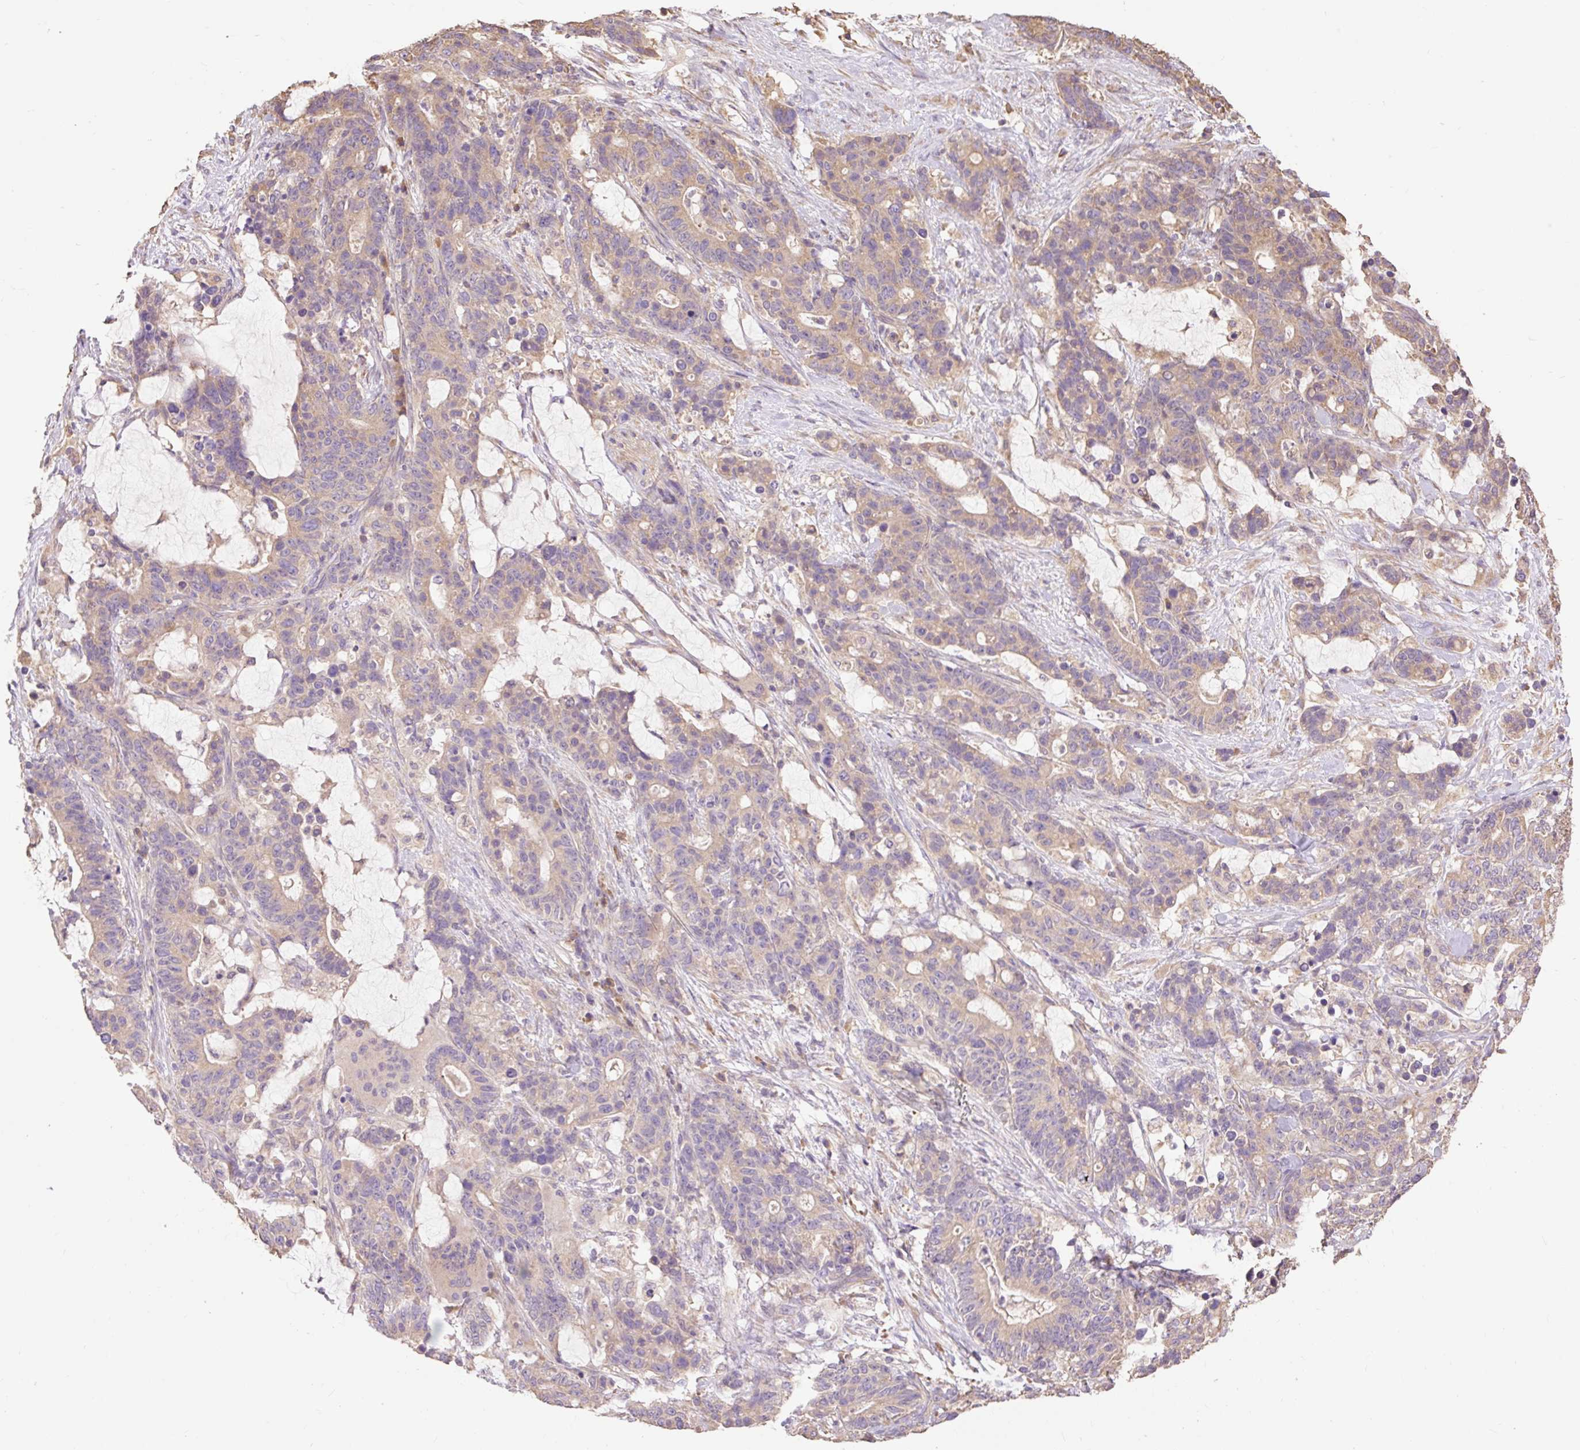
{"staining": {"intensity": "weak", "quantity": "25%-75%", "location": "cytoplasmic/membranous"}, "tissue": "stomach cancer", "cell_type": "Tumor cells", "image_type": "cancer", "snomed": [{"axis": "morphology", "description": "Normal tissue, NOS"}, {"axis": "morphology", "description": "Adenocarcinoma, NOS"}, {"axis": "topography", "description": "Stomach"}], "caption": "Protein expression analysis of adenocarcinoma (stomach) reveals weak cytoplasmic/membranous staining in about 25%-75% of tumor cells. (brown staining indicates protein expression, while blue staining denotes nuclei).", "gene": "DESI1", "patient": {"sex": "female", "age": 64}}